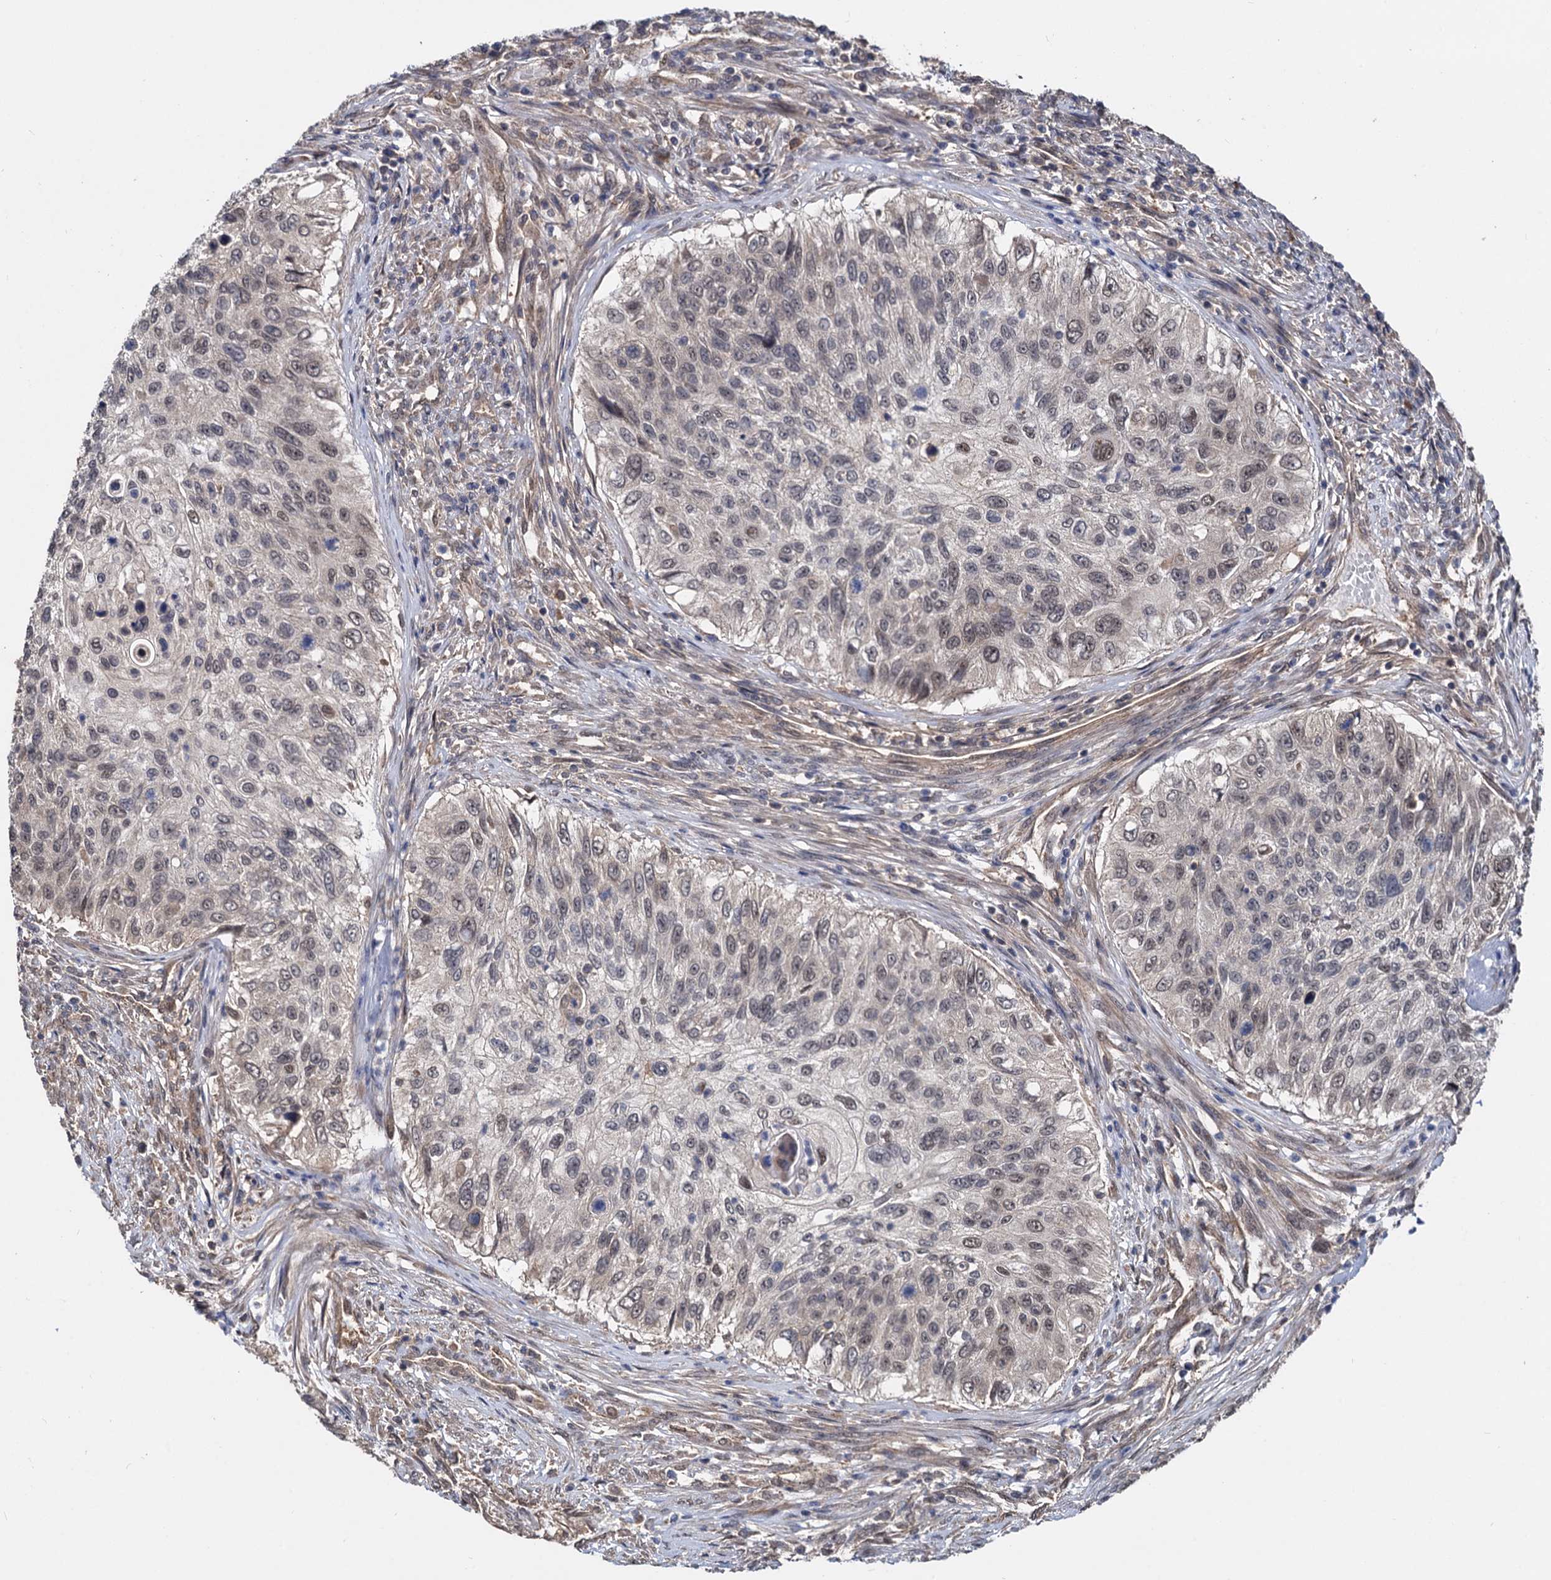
{"staining": {"intensity": "weak", "quantity": "<25%", "location": "nuclear"}, "tissue": "urothelial cancer", "cell_type": "Tumor cells", "image_type": "cancer", "snomed": [{"axis": "morphology", "description": "Urothelial carcinoma, High grade"}, {"axis": "topography", "description": "Urinary bladder"}], "caption": "Immunohistochemistry (IHC) histopathology image of human urothelial cancer stained for a protein (brown), which reveals no staining in tumor cells. The staining was performed using DAB (3,3'-diaminobenzidine) to visualize the protein expression in brown, while the nuclei were stained in blue with hematoxylin (Magnification: 20x).", "gene": "PSMD4", "patient": {"sex": "female", "age": 60}}